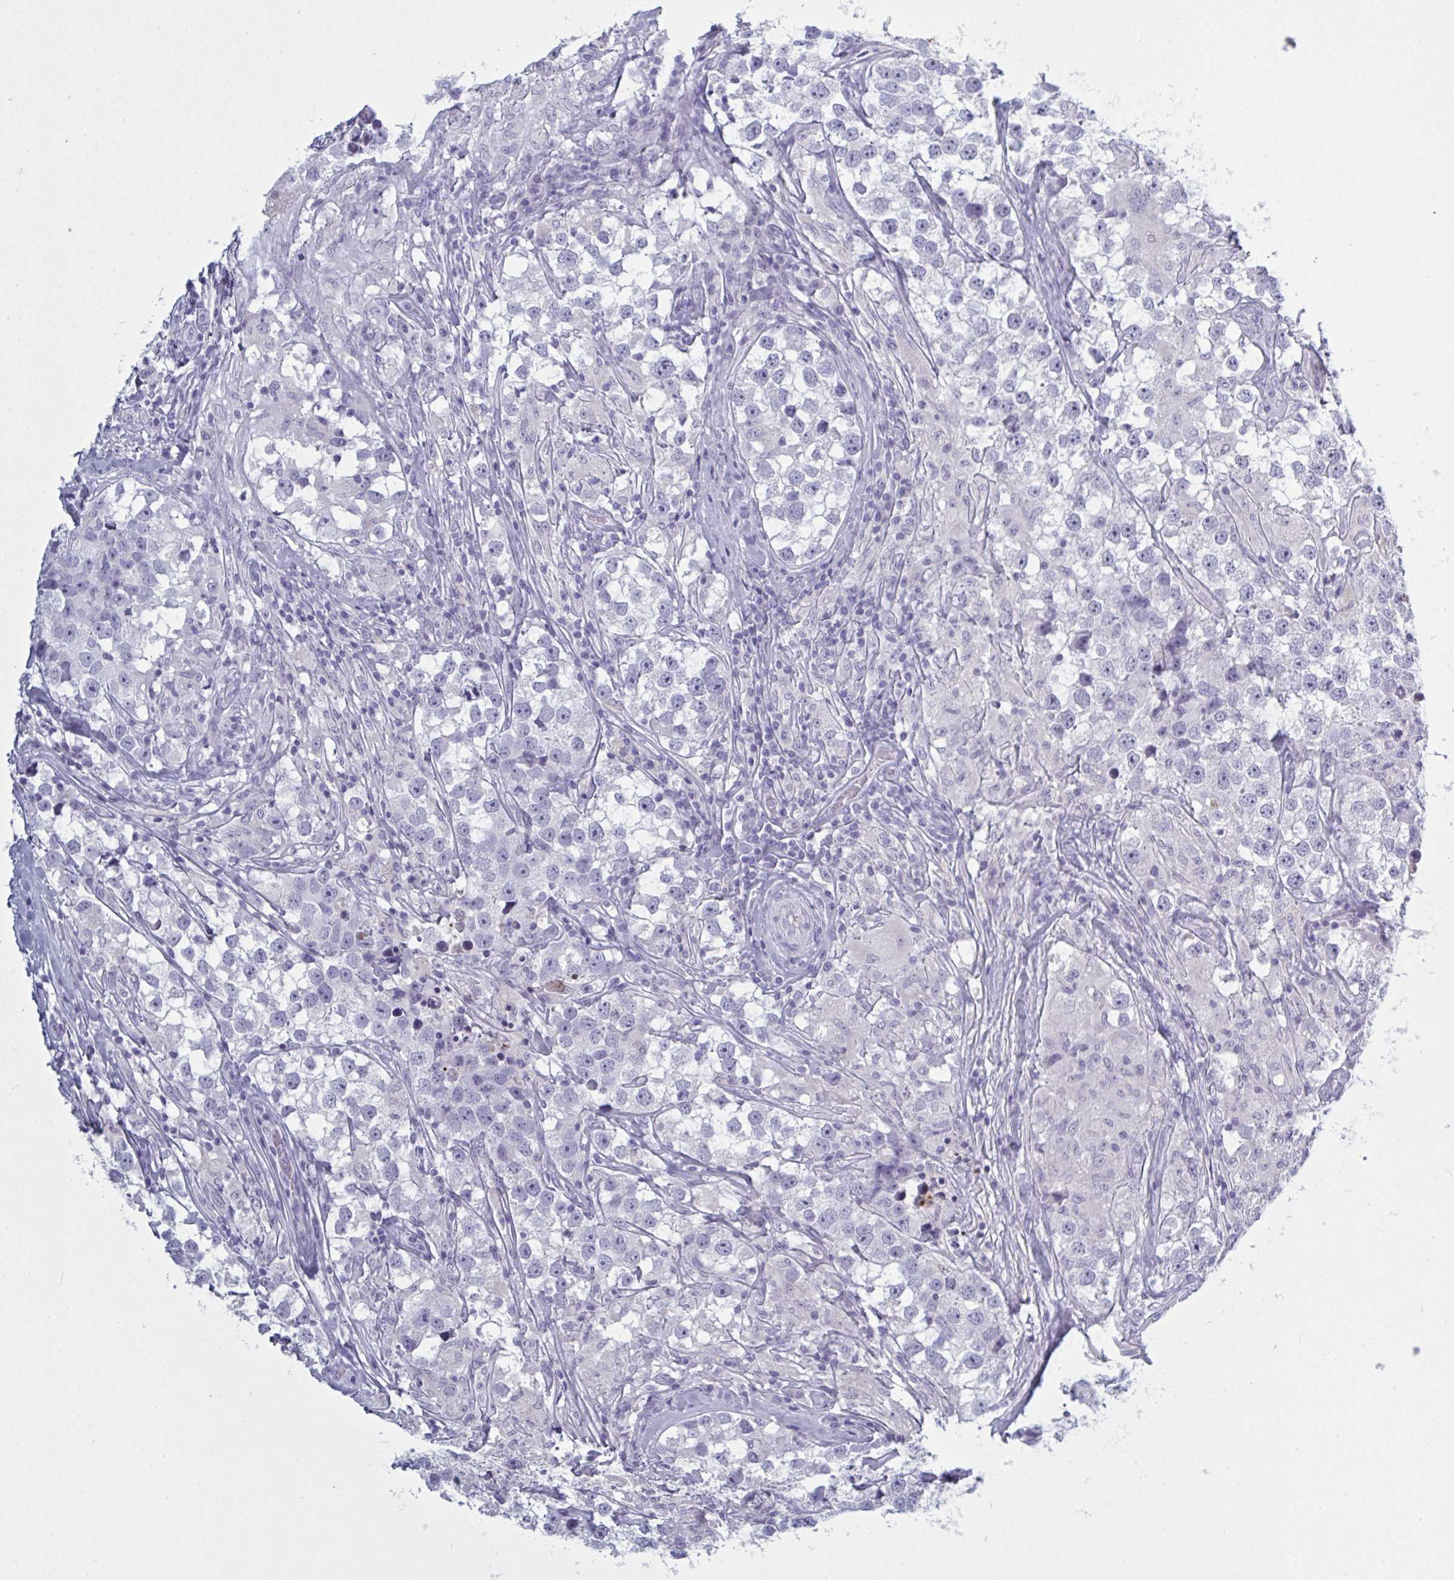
{"staining": {"intensity": "negative", "quantity": "none", "location": "none"}, "tissue": "testis cancer", "cell_type": "Tumor cells", "image_type": "cancer", "snomed": [{"axis": "morphology", "description": "Seminoma, NOS"}, {"axis": "topography", "description": "Testis"}], "caption": "Testis cancer (seminoma) stained for a protein using immunohistochemistry demonstrates no staining tumor cells.", "gene": "NDUFC2", "patient": {"sex": "male", "age": 46}}